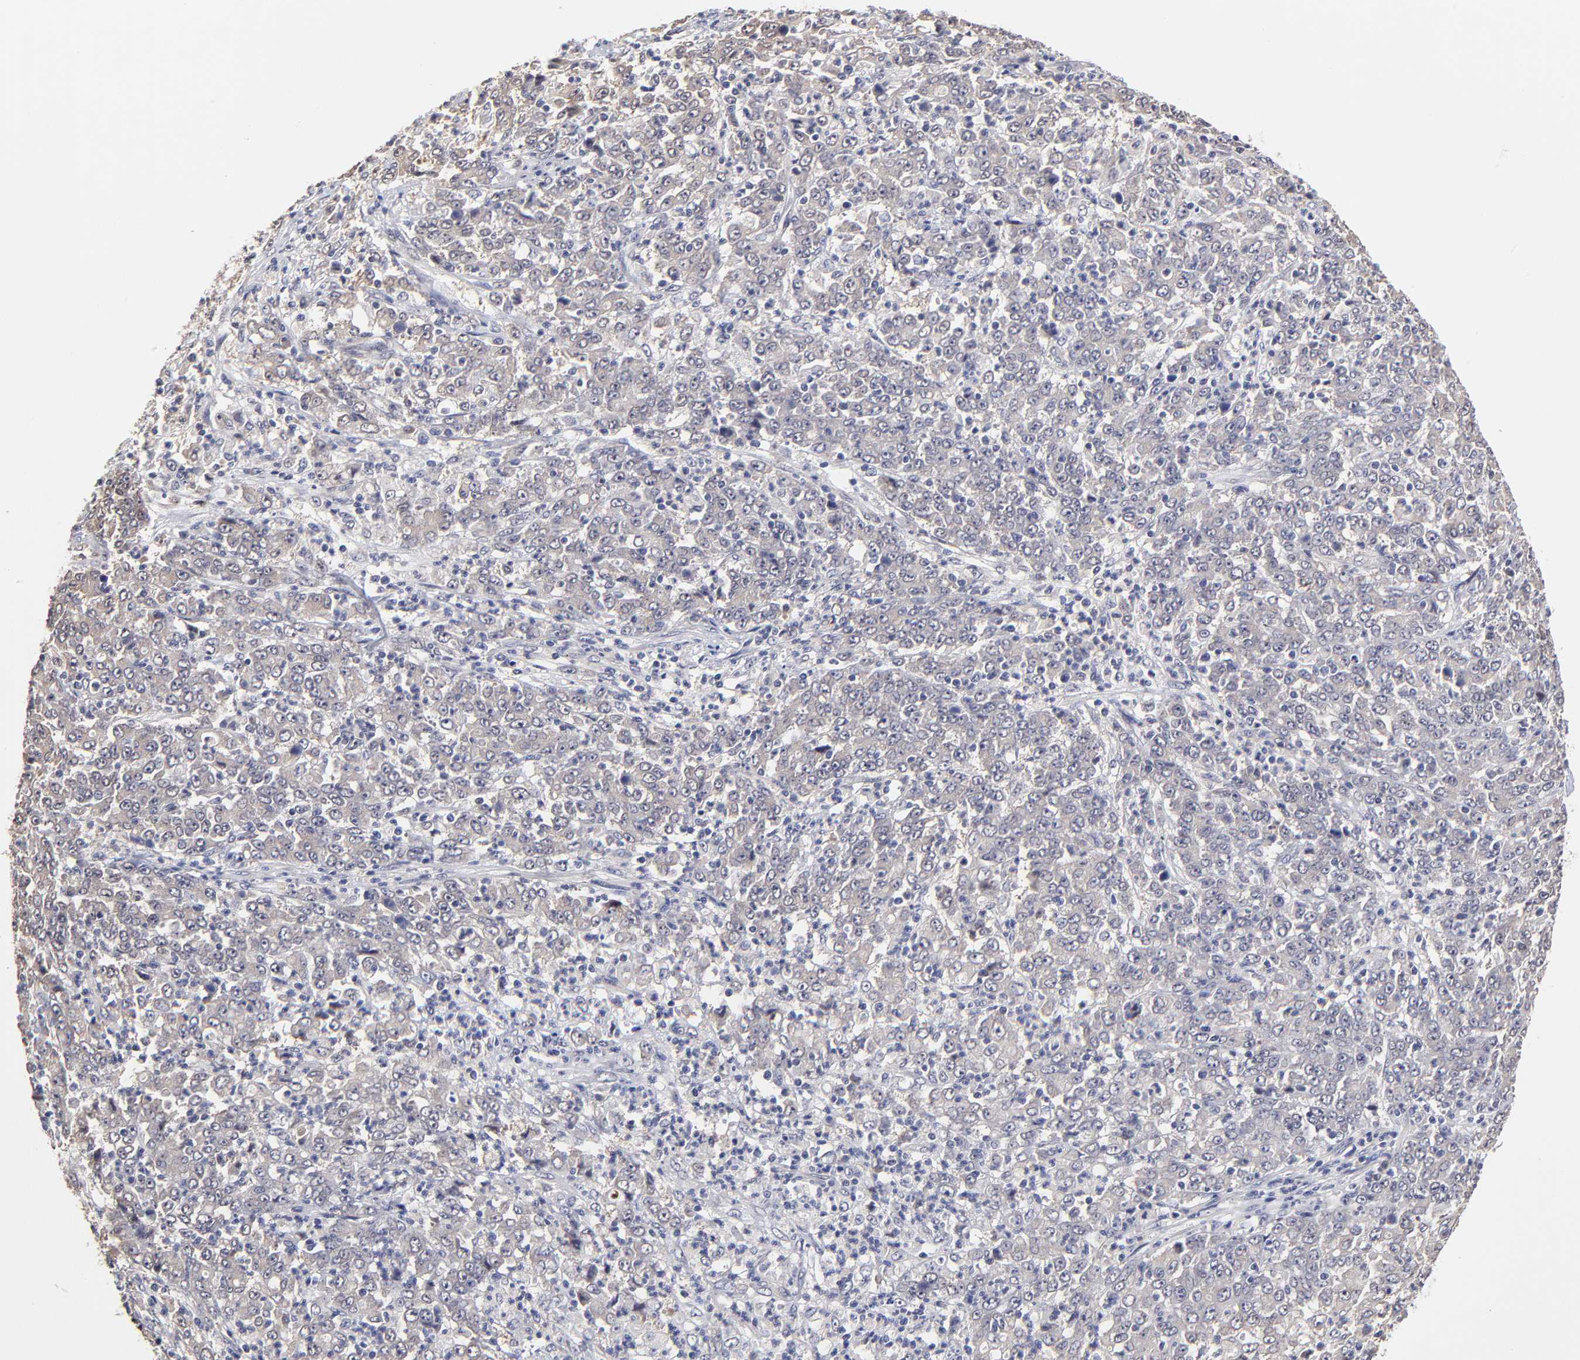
{"staining": {"intensity": "weak", "quantity": ">75%", "location": "cytoplasmic/membranous"}, "tissue": "stomach cancer", "cell_type": "Tumor cells", "image_type": "cancer", "snomed": [{"axis": "morphology", "description": "Adenocarcinoma, NOS"}, {"axis": "topography", "description": "Stomach, lower"}], "caption": "Stomach cancer (adenocarcinoma) was stained to show a protein in brown. There is low levels of weak cytoplasmic/membranous expression in about >75% of tumor cells.", "gene": "ZNF10", "patient": {"sex": "female", "age": 71}}